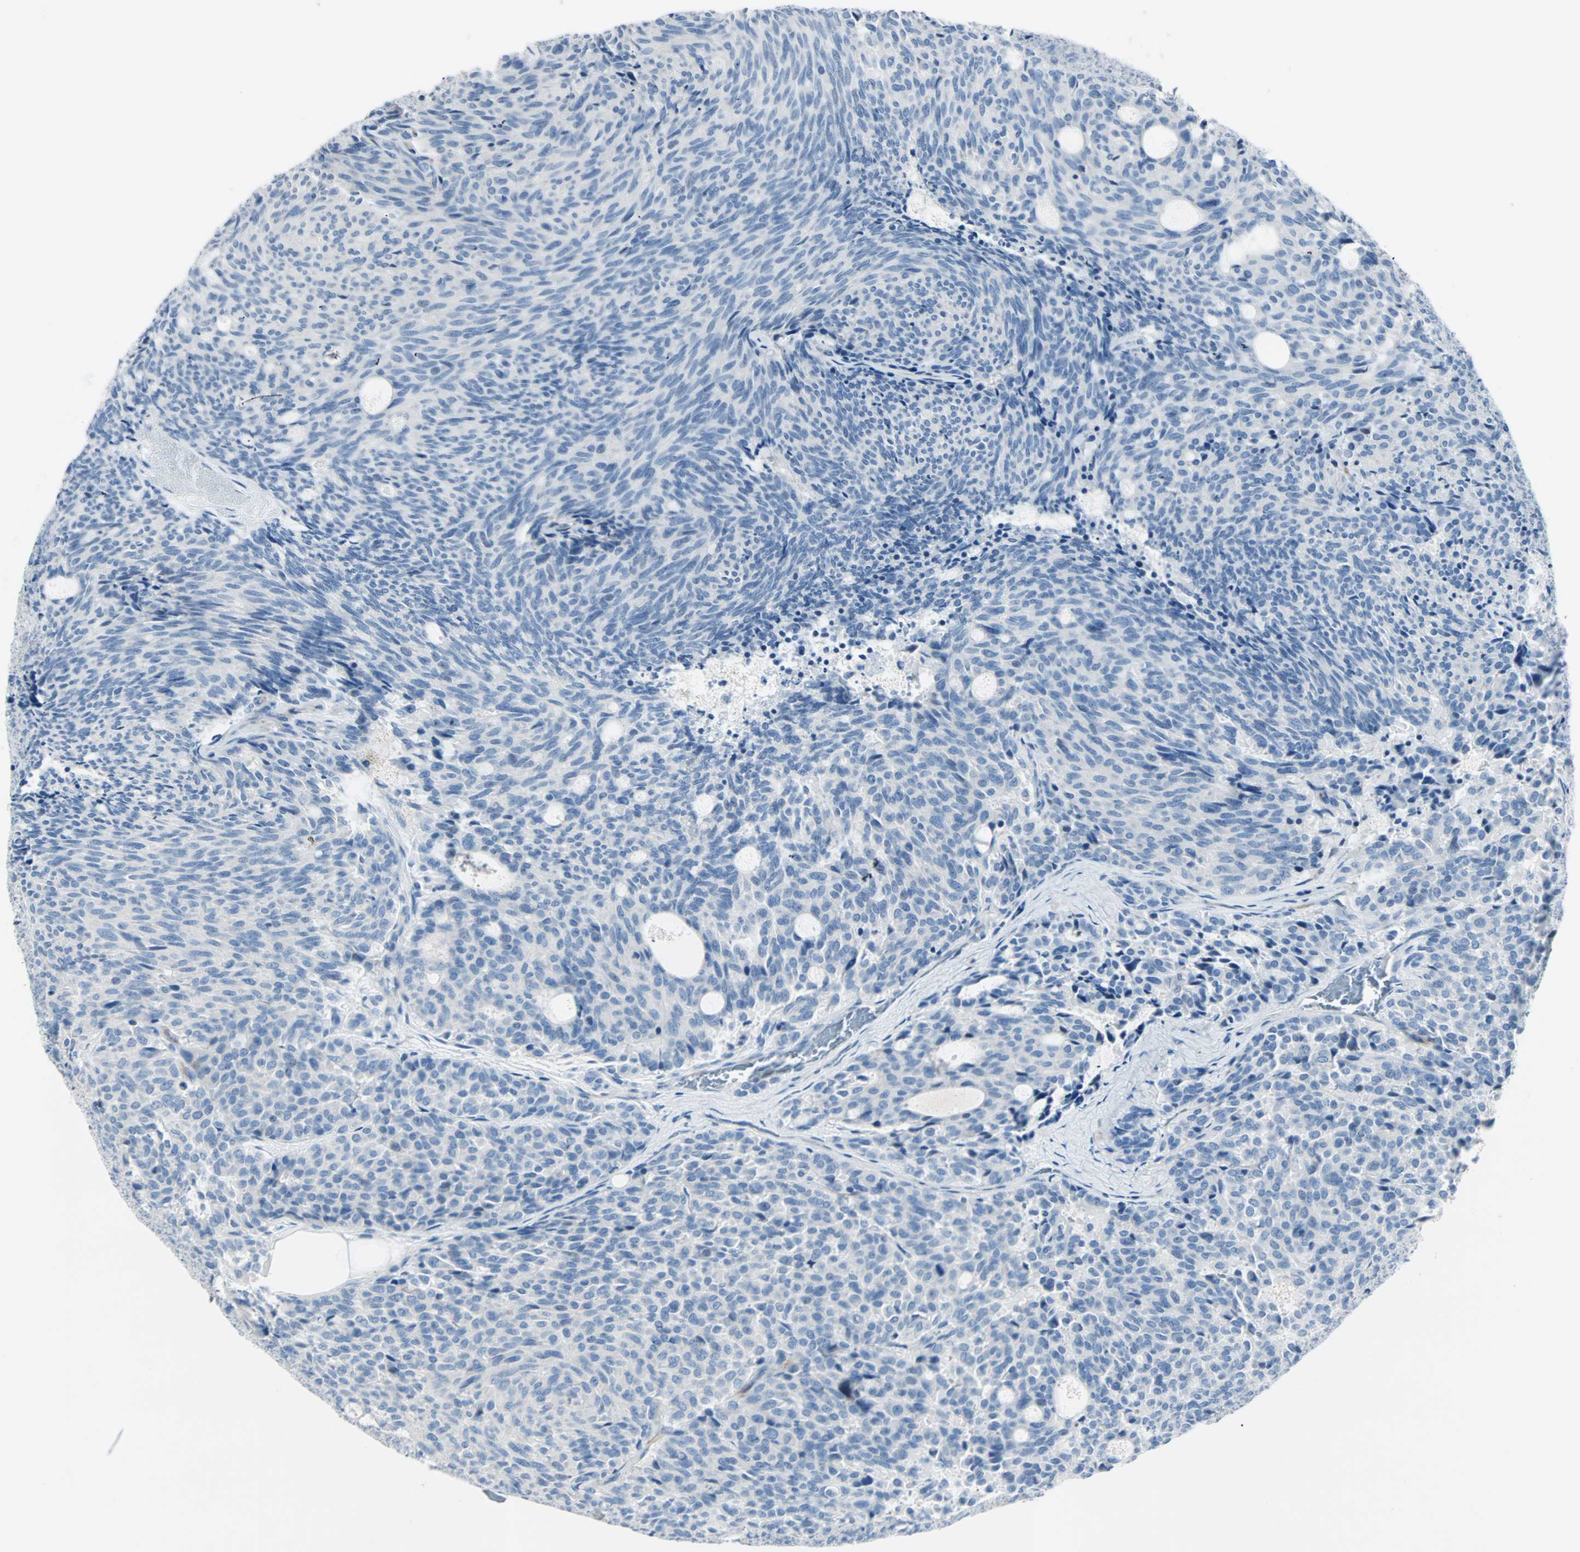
{"staining": {"intensity": "negative", "quantity": "none", "location": "none"}, "tissue": "carcinoid", "cell_type": "Tumor cells", "image_type": "cancer", "snomed": [{"axis": "morphology", "description": "Carcinoid, malignant, NOS"}, {"axis": "topography", "description": "Pancreas"}], "caption": "Histopathology image shows no significant protein staining in tumor cells of carcinoid.", "gene": "NEFH", "patient": {"sex": "female", "age": 54}}